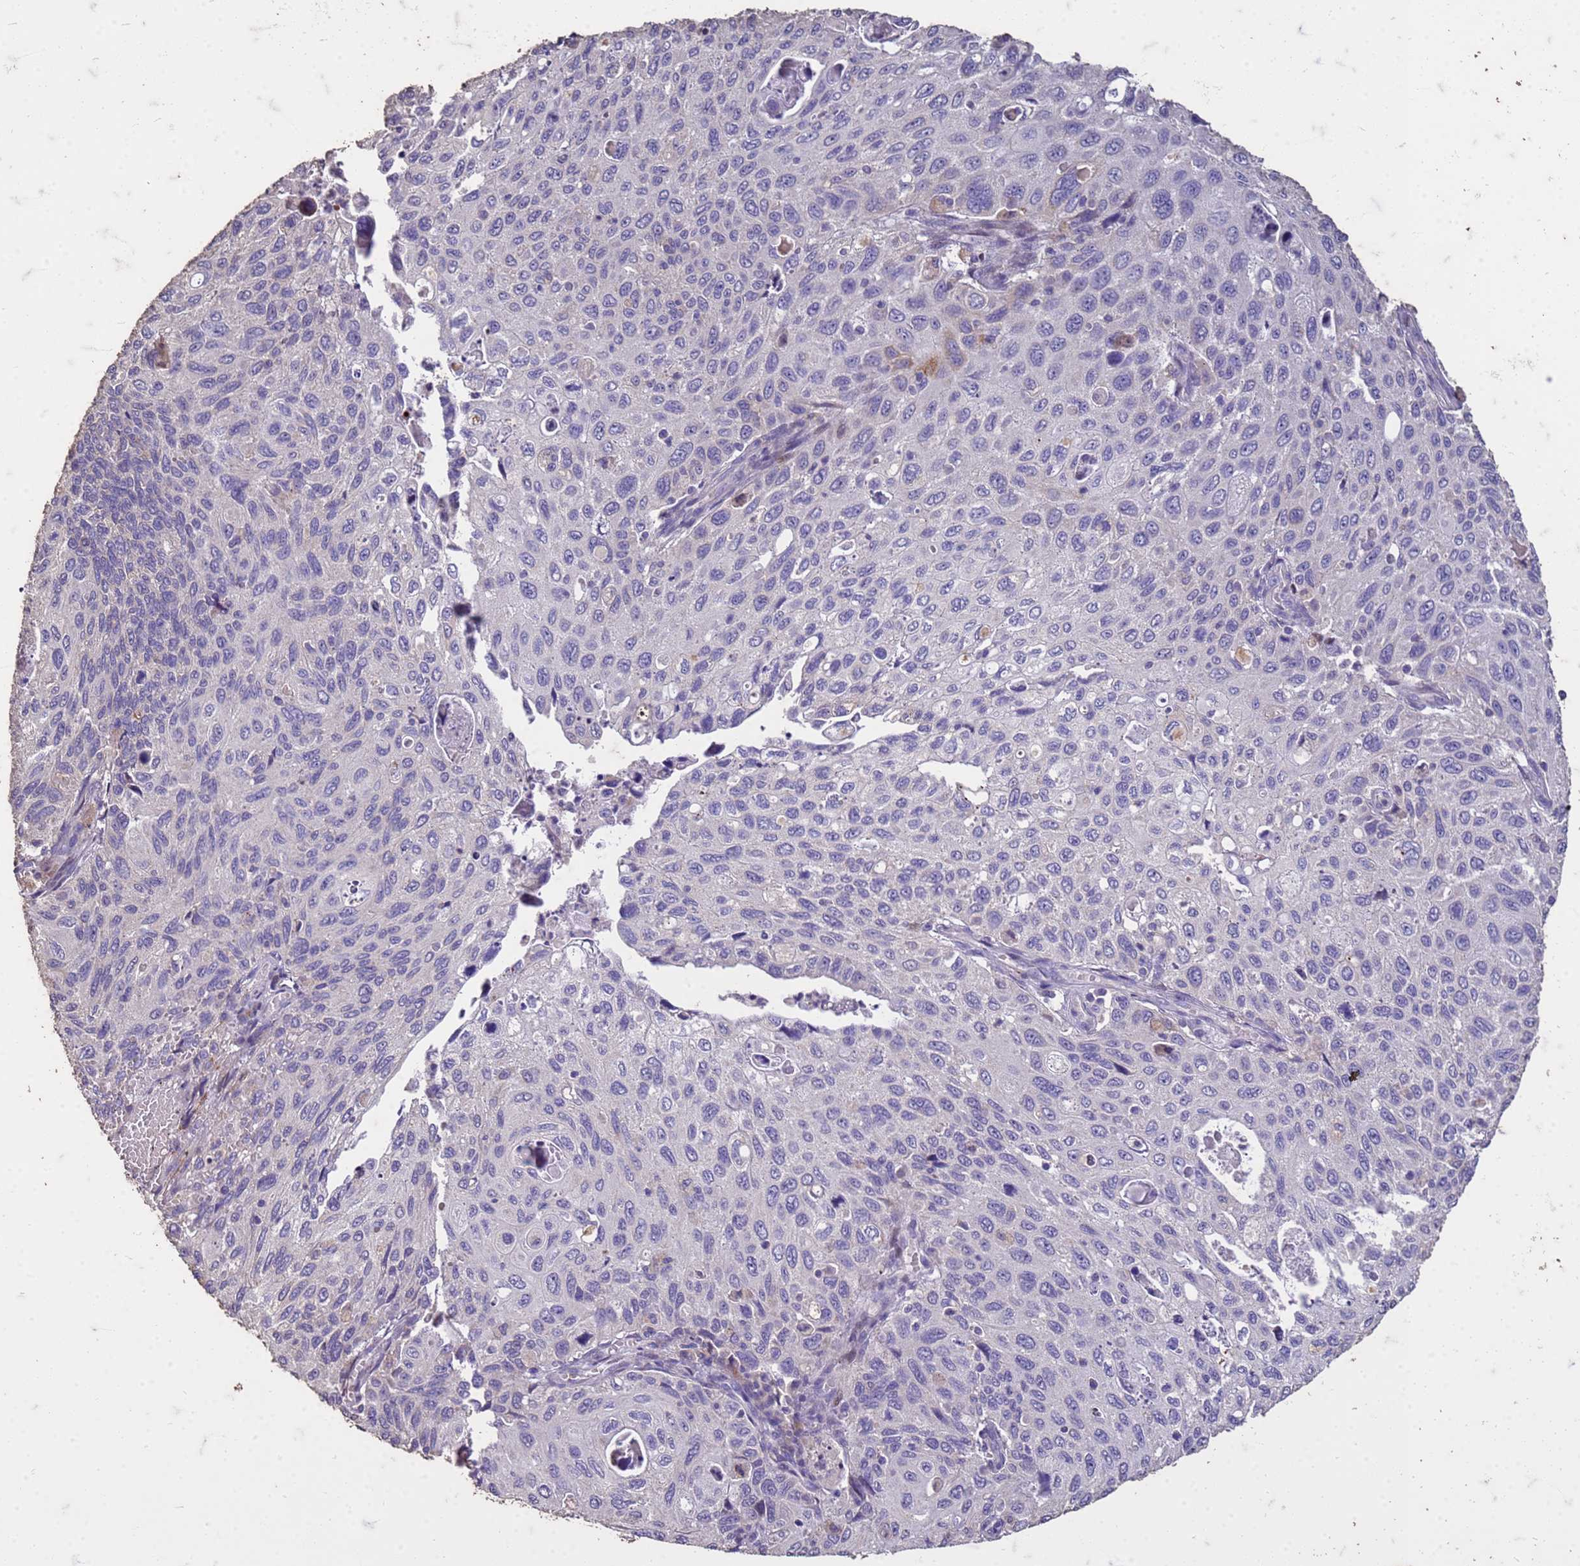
{"staining": {"intensity": "negative", "quantity": "none", "location": "none"}, "tissue": "cervical cancer", "cell_type": "Tumor cells", "image_type": "cancer", "snomed": [{"axis": "morphology", "description": "Squamous cell carcinoma, NOS"}, {"axis": "topography", "description": "Cervix"}], "caption": "Immunohistochemical staining of cervical cancer reveals no significant positivity in tumor cells.", "gene": "FAM184B", "patient": {"sex": "female", "age": 70}}